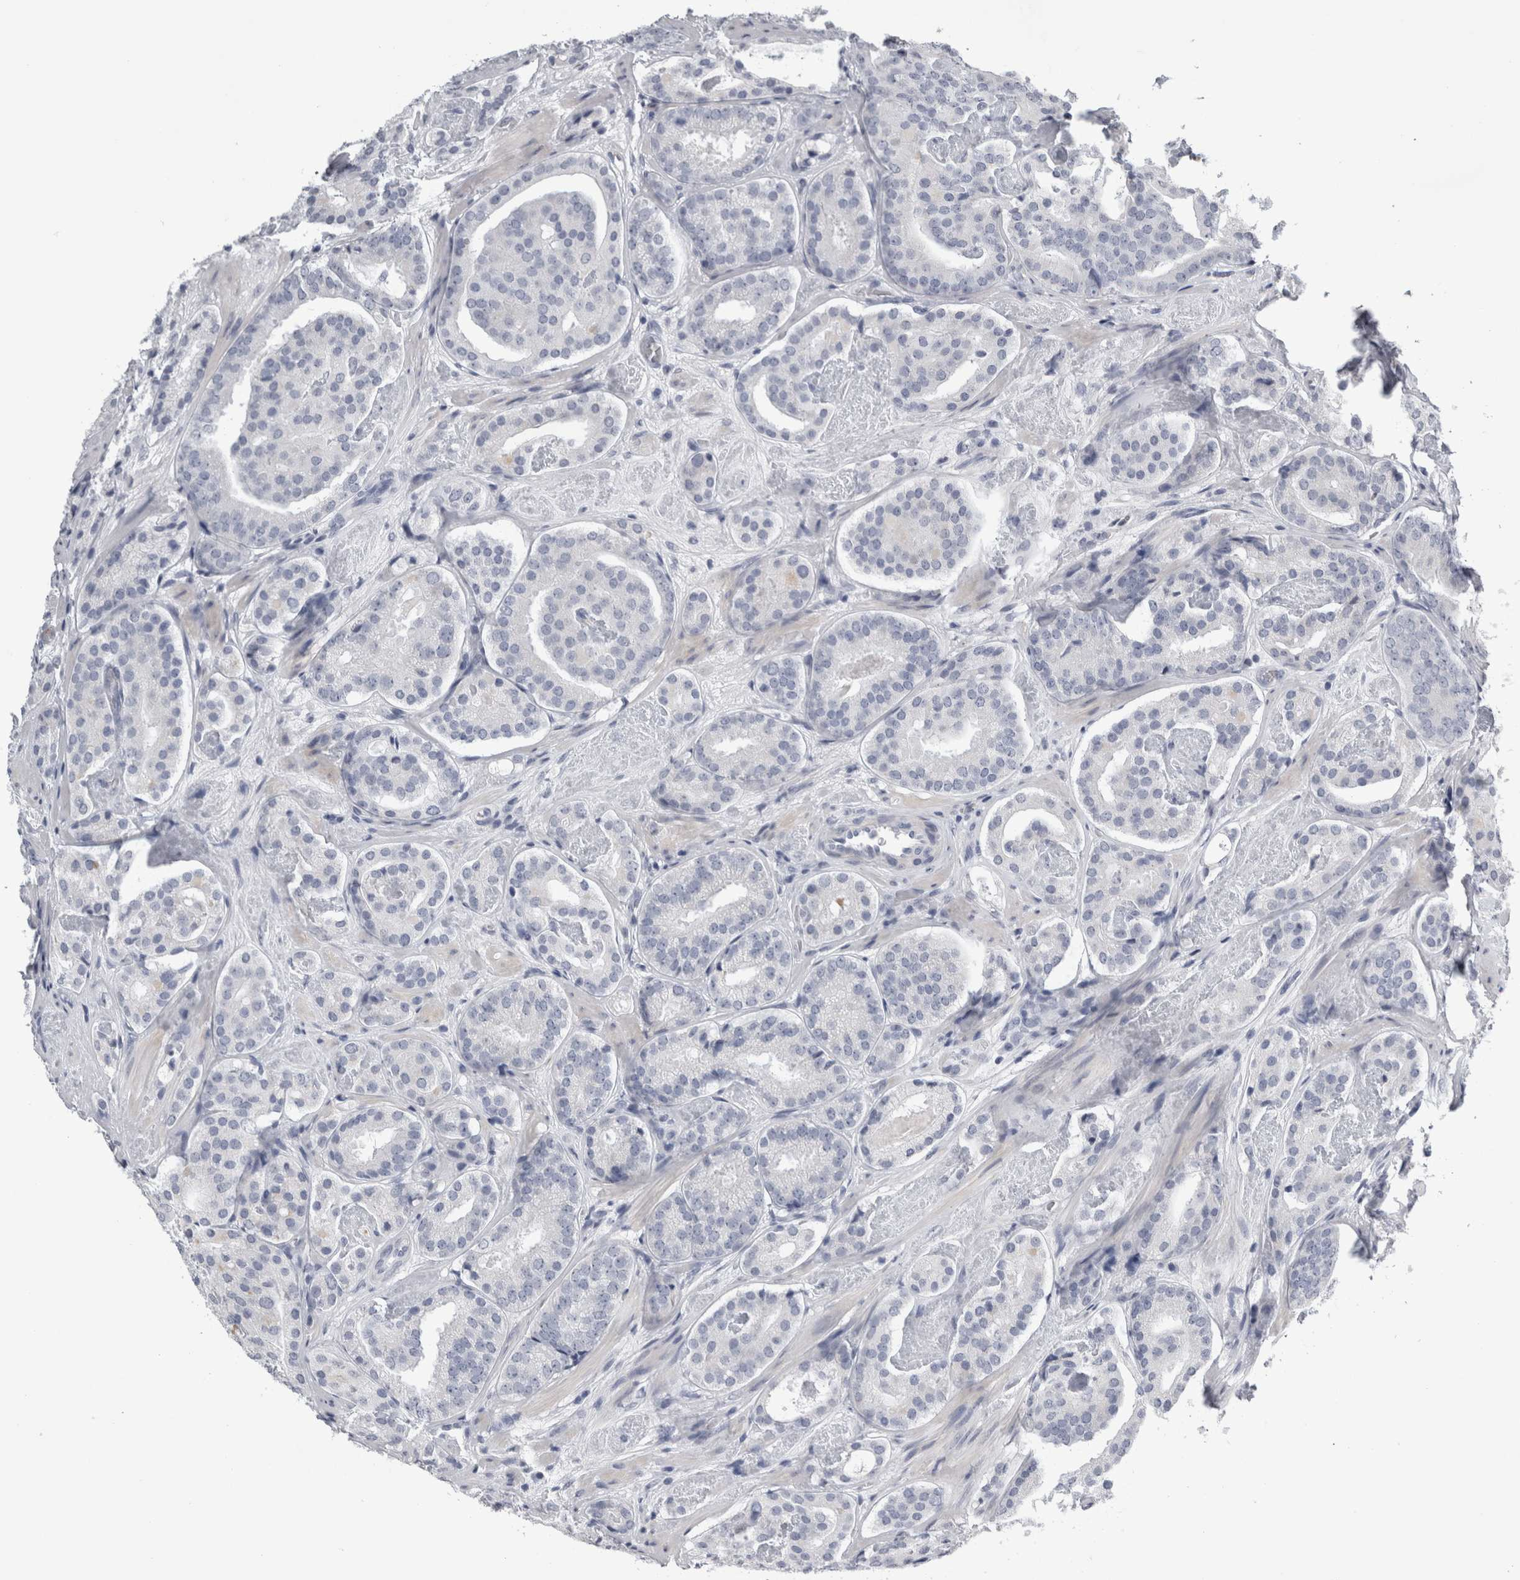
{"staining": {"intensity": "negative", "quantity": "none", "location": "none"}, "tissue": "prostate cancer", "cell_type": "Tumor cells", "image_type": "cancer", "snomed": [{"axis": "morphology", "description": "Adenocarcinoma, Low grade"}, {"axis": "topography", "description": "Prostate"}], "caption": "Immunohistochemistry (IHC) photomicrograph of neoplastic tissue: human prostate adenocarcinoma (low-grade) stained with DAB (3,3'-diaminobenzidine) reveals no significant protein positivity in tumor cells.", "gene": "ALDH8A1", "patient": {"sex": "male", "age": 69}}